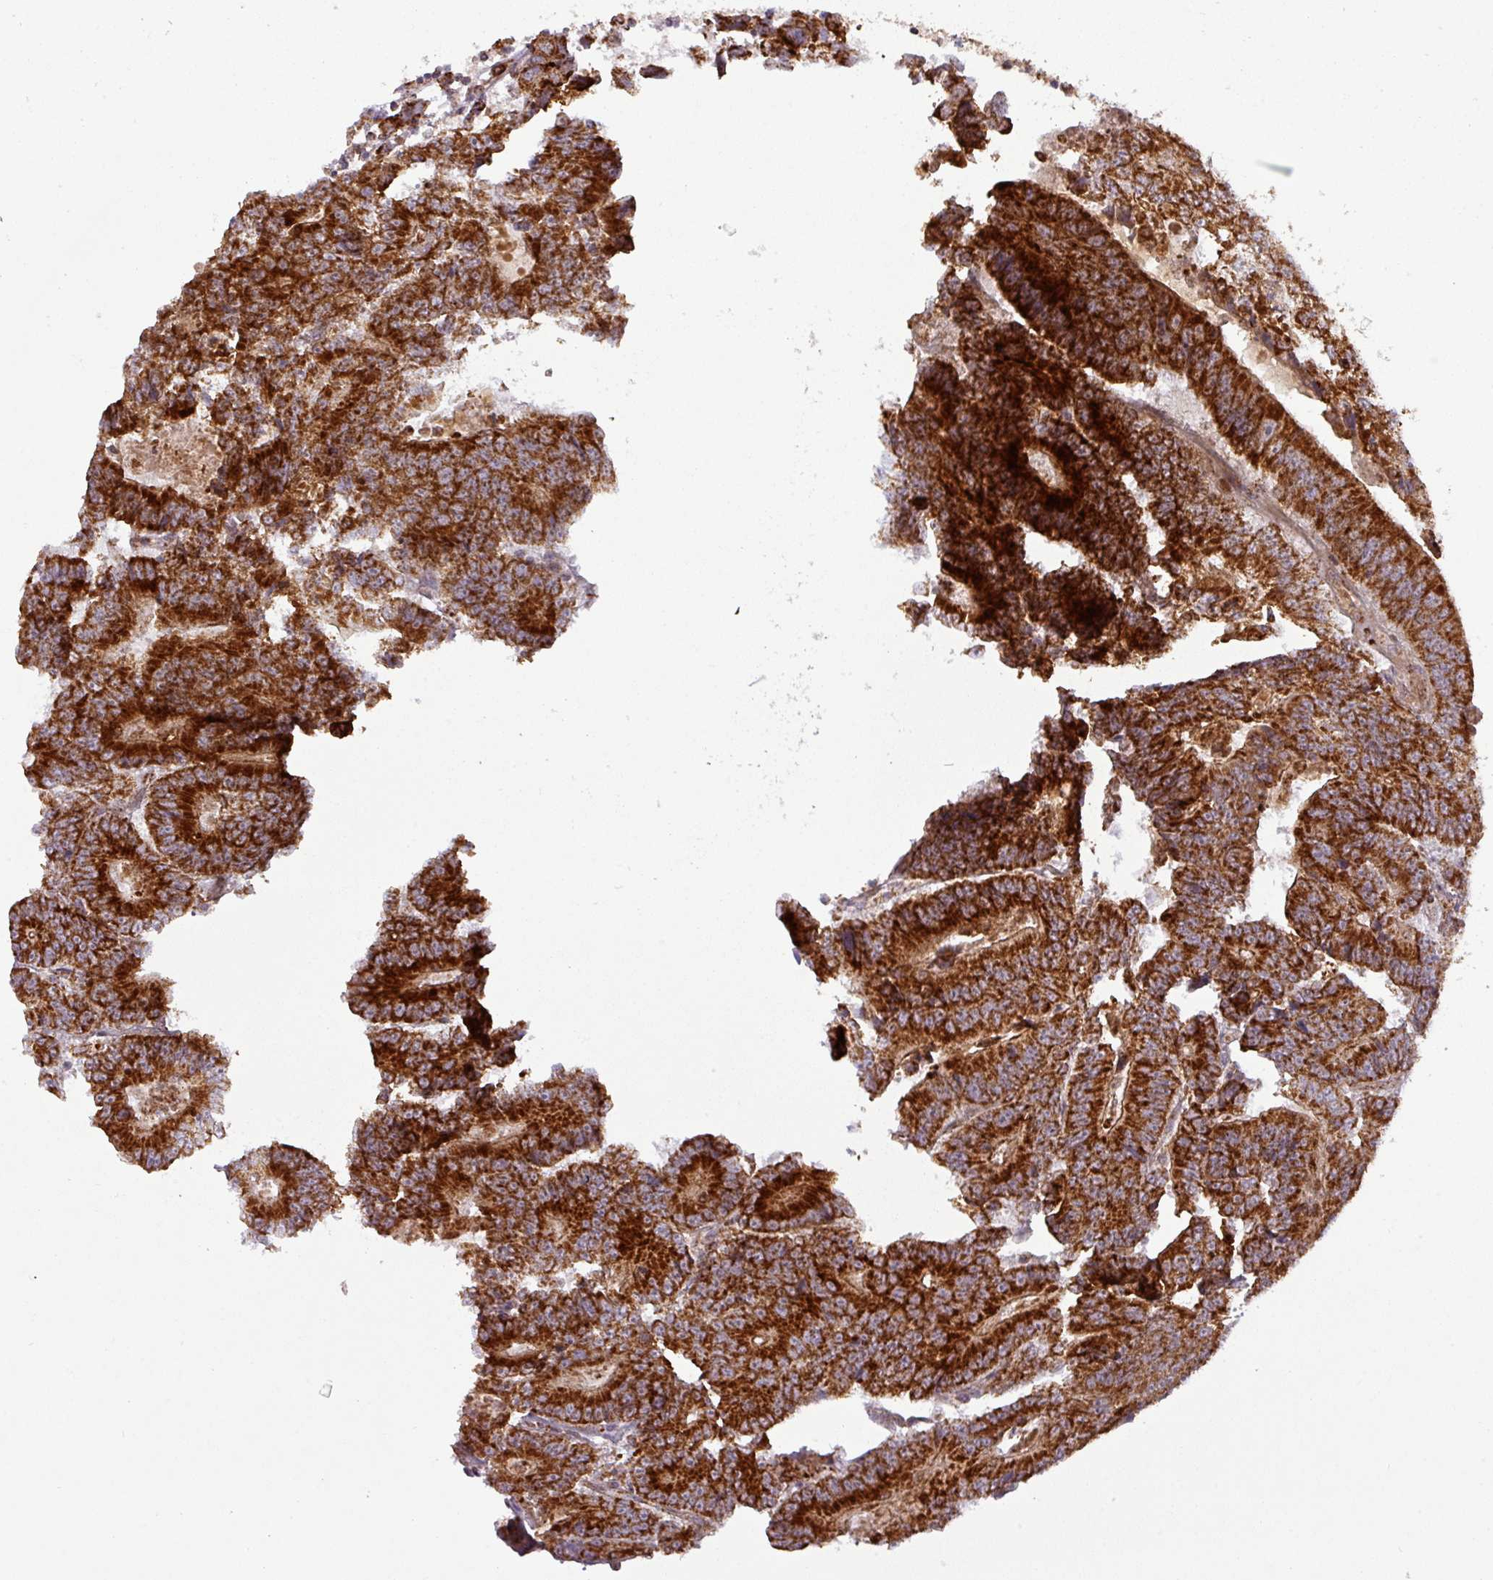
{"staining": {"intensity": "strong", "quantity": ">75%", "location": "cytoplasmic/membranous"}, "tissue": "colorectal cancer", "cell_type": "Tumor cells", "image_type": "cancer", "snomed": [{"axis": "morphology", "description": "Adenocarcinoma, NOS"}, {"axis": "topography", "description": "Colon"}], "caption": "Adenocarcinoma (colorectal) stained for a protein demonstrates strong cytoplasmic/membranous positivity in tumor cells. (DAB (3,3'-diaminobenzidine) IHC, brown staining for protein, blue staining for nuclei).", "gene": "GPD2", "patient": {"sex": "male", "age": 83}}